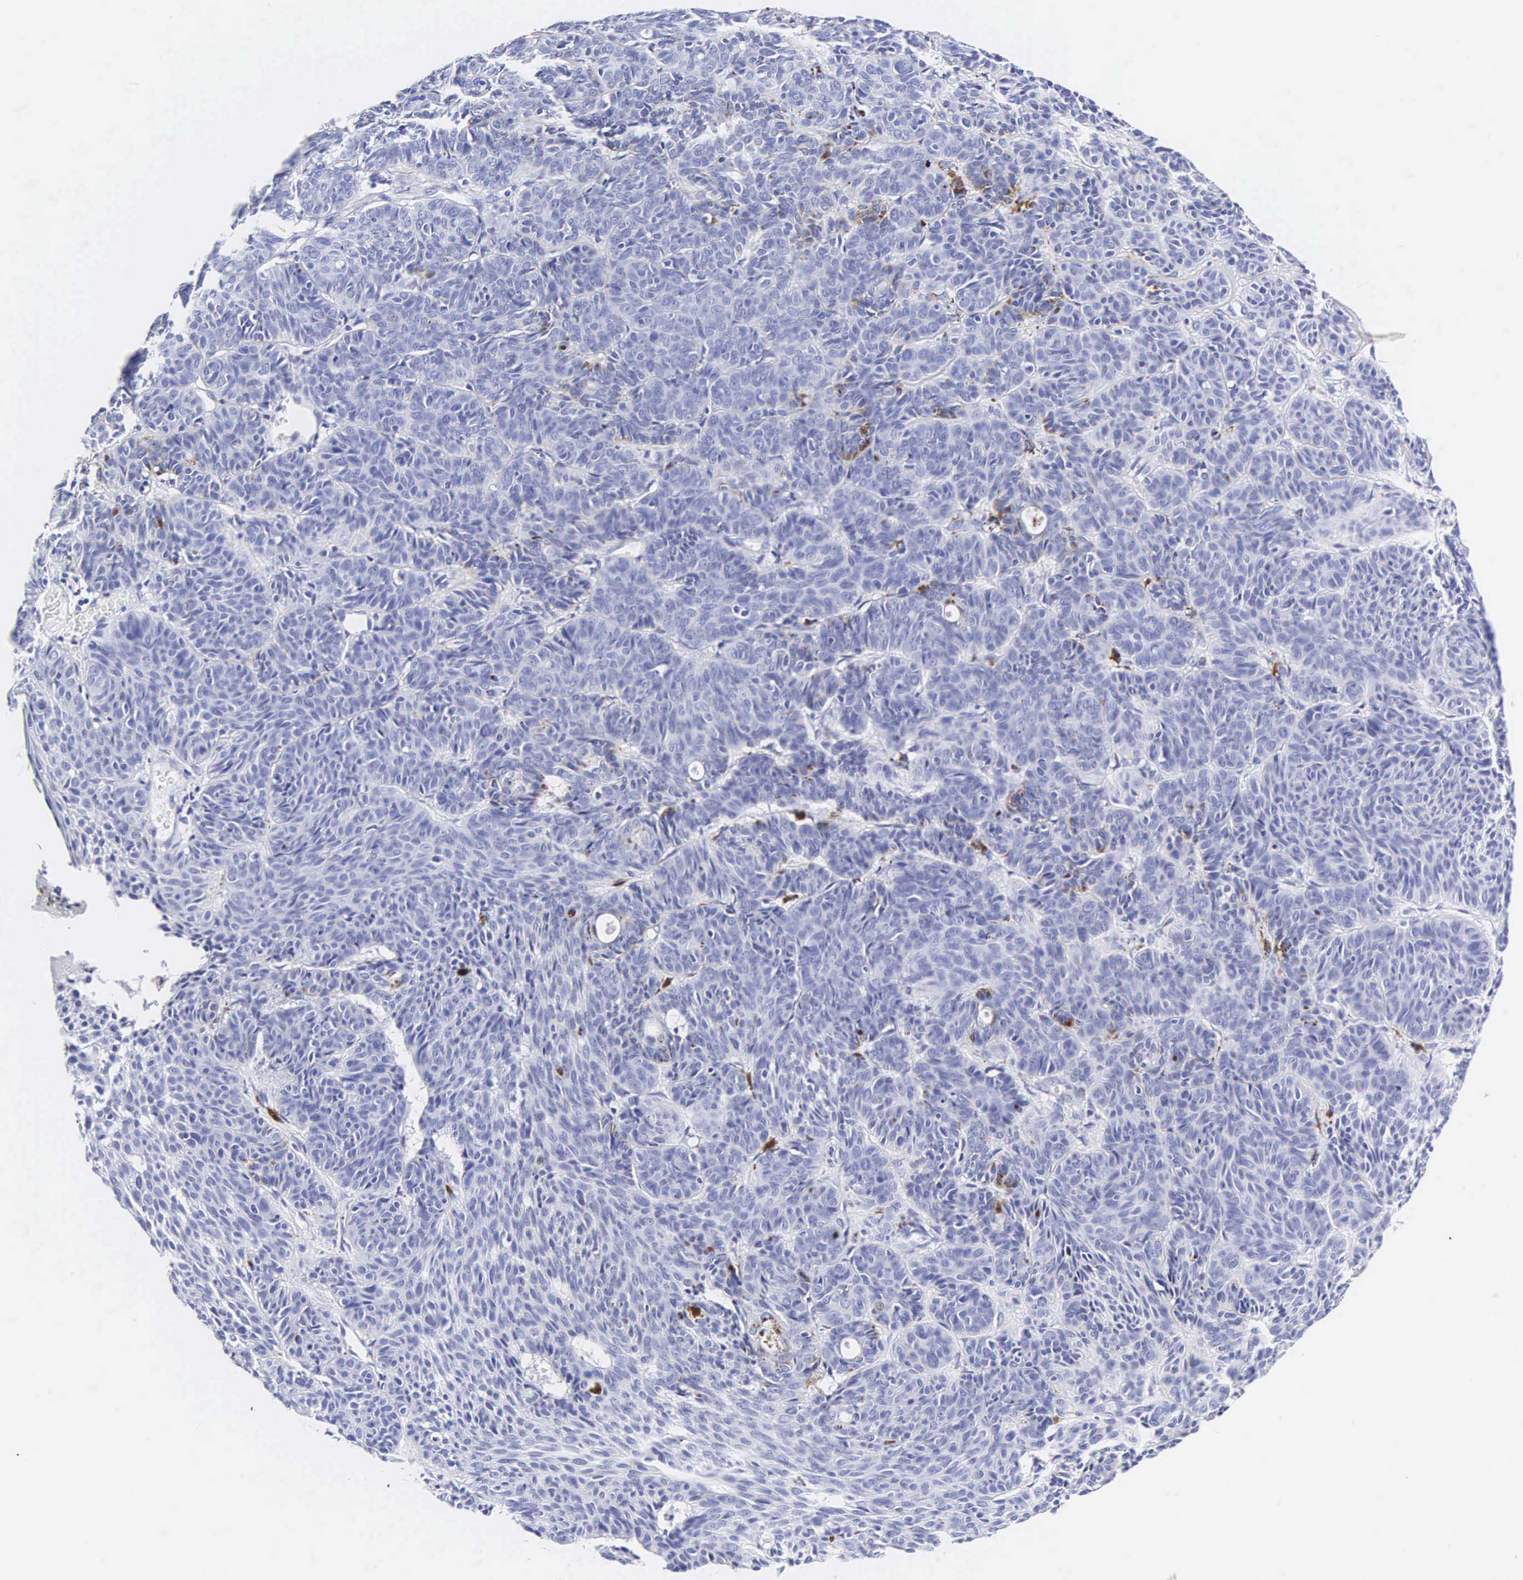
{"staining": {"intensity": "negative", "quantity": "none", "location": "none"}, "tissue": "skin cancer", "cell_type": "Tumor cells", "image_type": "cancer", "snomed": [{"axis": "morphology", "description": "Basal cell carcinoma"}, {"axis": "topography", "description": "Skin"}], "caption": "An immunohistochemistry (IHC) micrograph of skin basal cell carcinoma is shown. There is no staining in tumor cells of skin basal cell carcinoma.", "gene": "INS", "patient": {"sex": "female", "age": 62}}